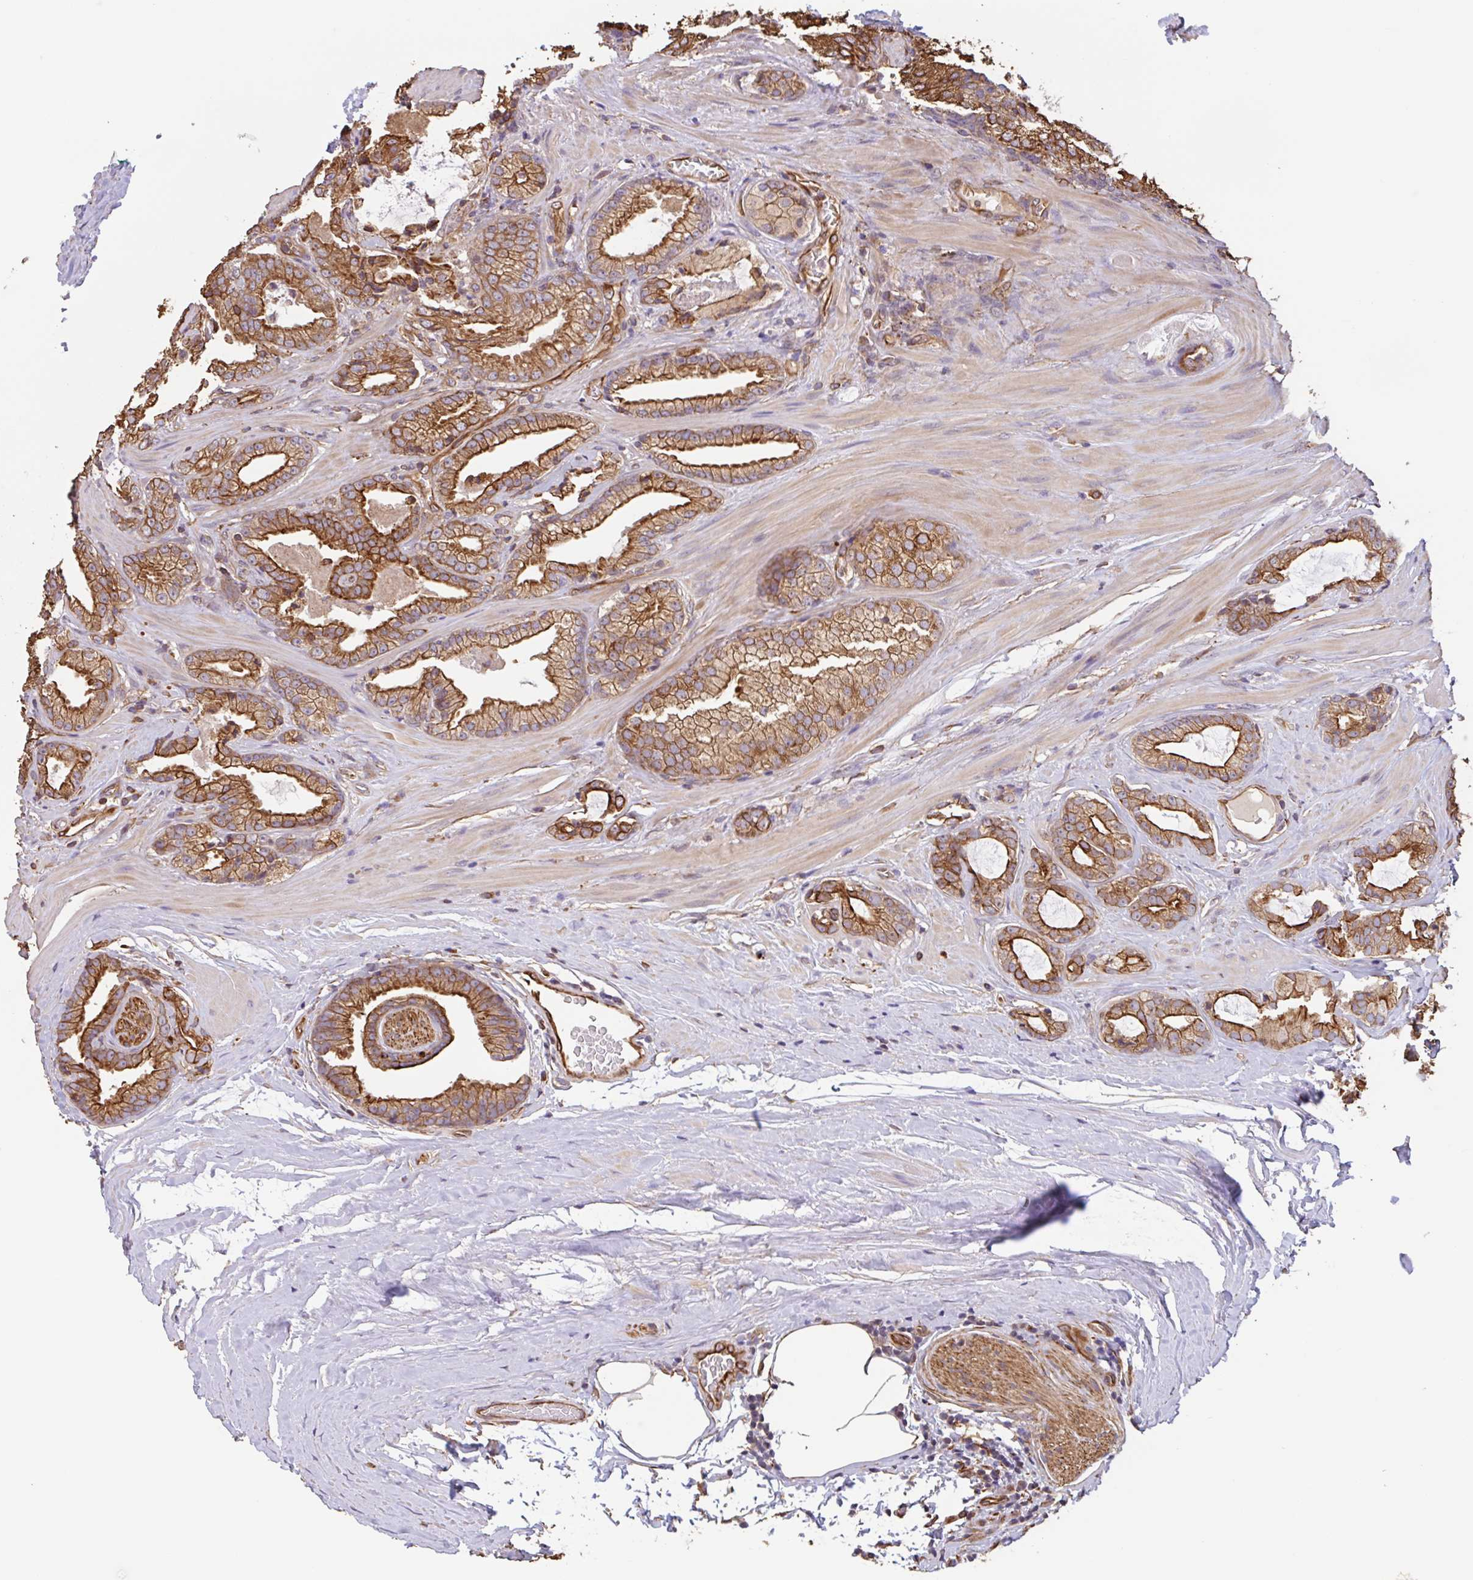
{"staining": {"intensity": "strong", "quantity": ">75%", "location": "cytoplasmic/membranous"}, "tissue": "prostate cancer", "cell_type": "Tumor cells", "image_type": "cancer", "snomed": [{"axis": "morphology", "description": "Adenocarcinoma, High grade"}, {"axis": "topography", "description": "Prostate"}], "caption": "The micrograph displays staining of adenocarcinoma (high-grade) (prostate), revealing strong cytoplasmic/membranous protein expression (brown color) within tumor cells.", "gene": "ZNF790", "patient": {"sex": "male", "age": 68}}